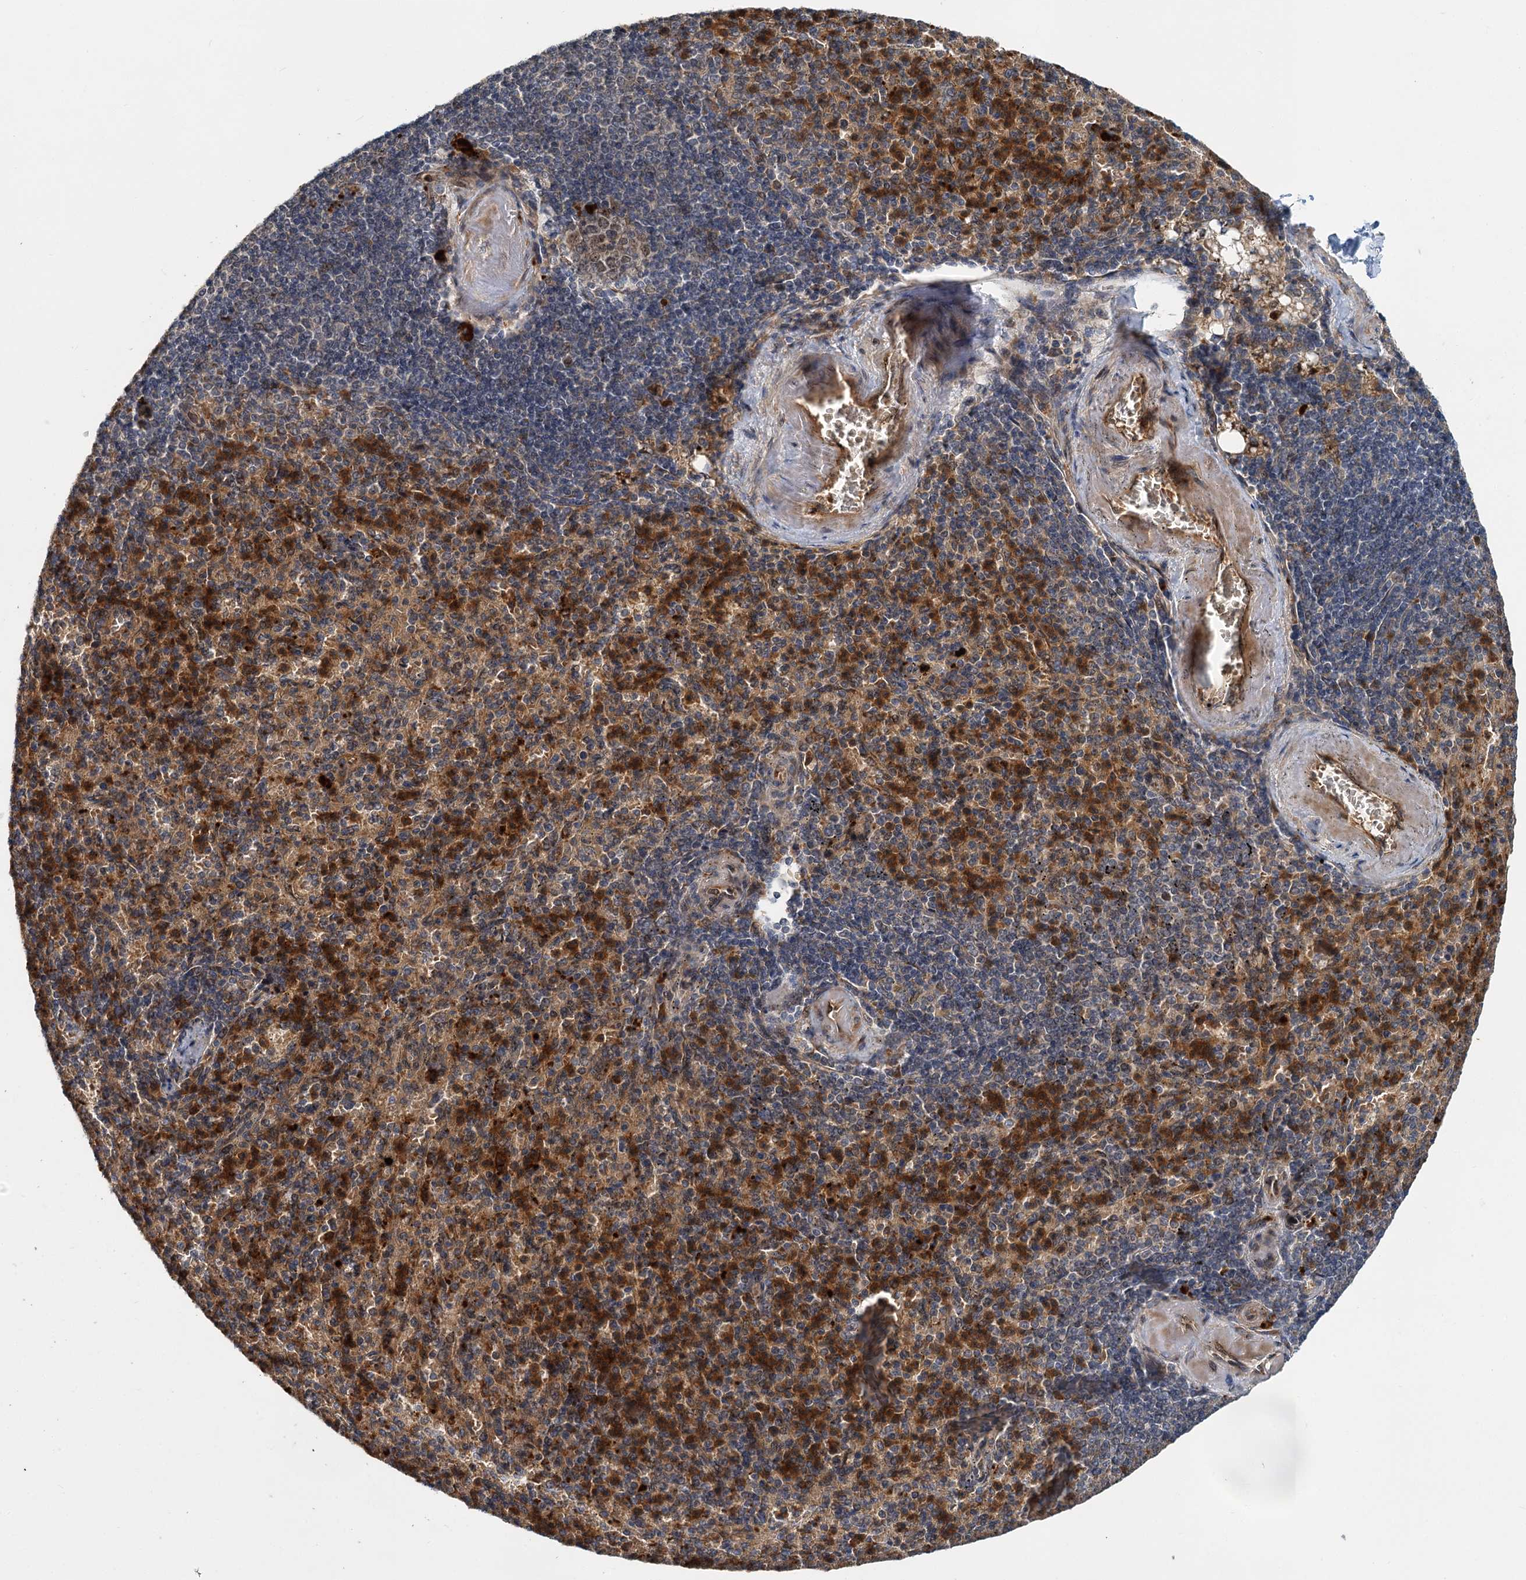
{"staining": {"intensity": "strong", "quantity": "25%-75%", "location": "cytoplasmic/membranous"}, "tissue": "spleen", "cell_type": "Cells in red pulp", "image_type": "normal", "snomed": [{"axis": "morphology", "description": "Normal tissue, NOS"}, {"axis": "topography", "description": "Spleen"}], "caption": "About 25%-75% of cells in red pulp in benign spleen demonstrate strong cytoplasmic/membranous protein expression as visualized by brown immunohistochemical staining.", "gene": "APBA2", "patient": {"sex": "female", "age": 74}}